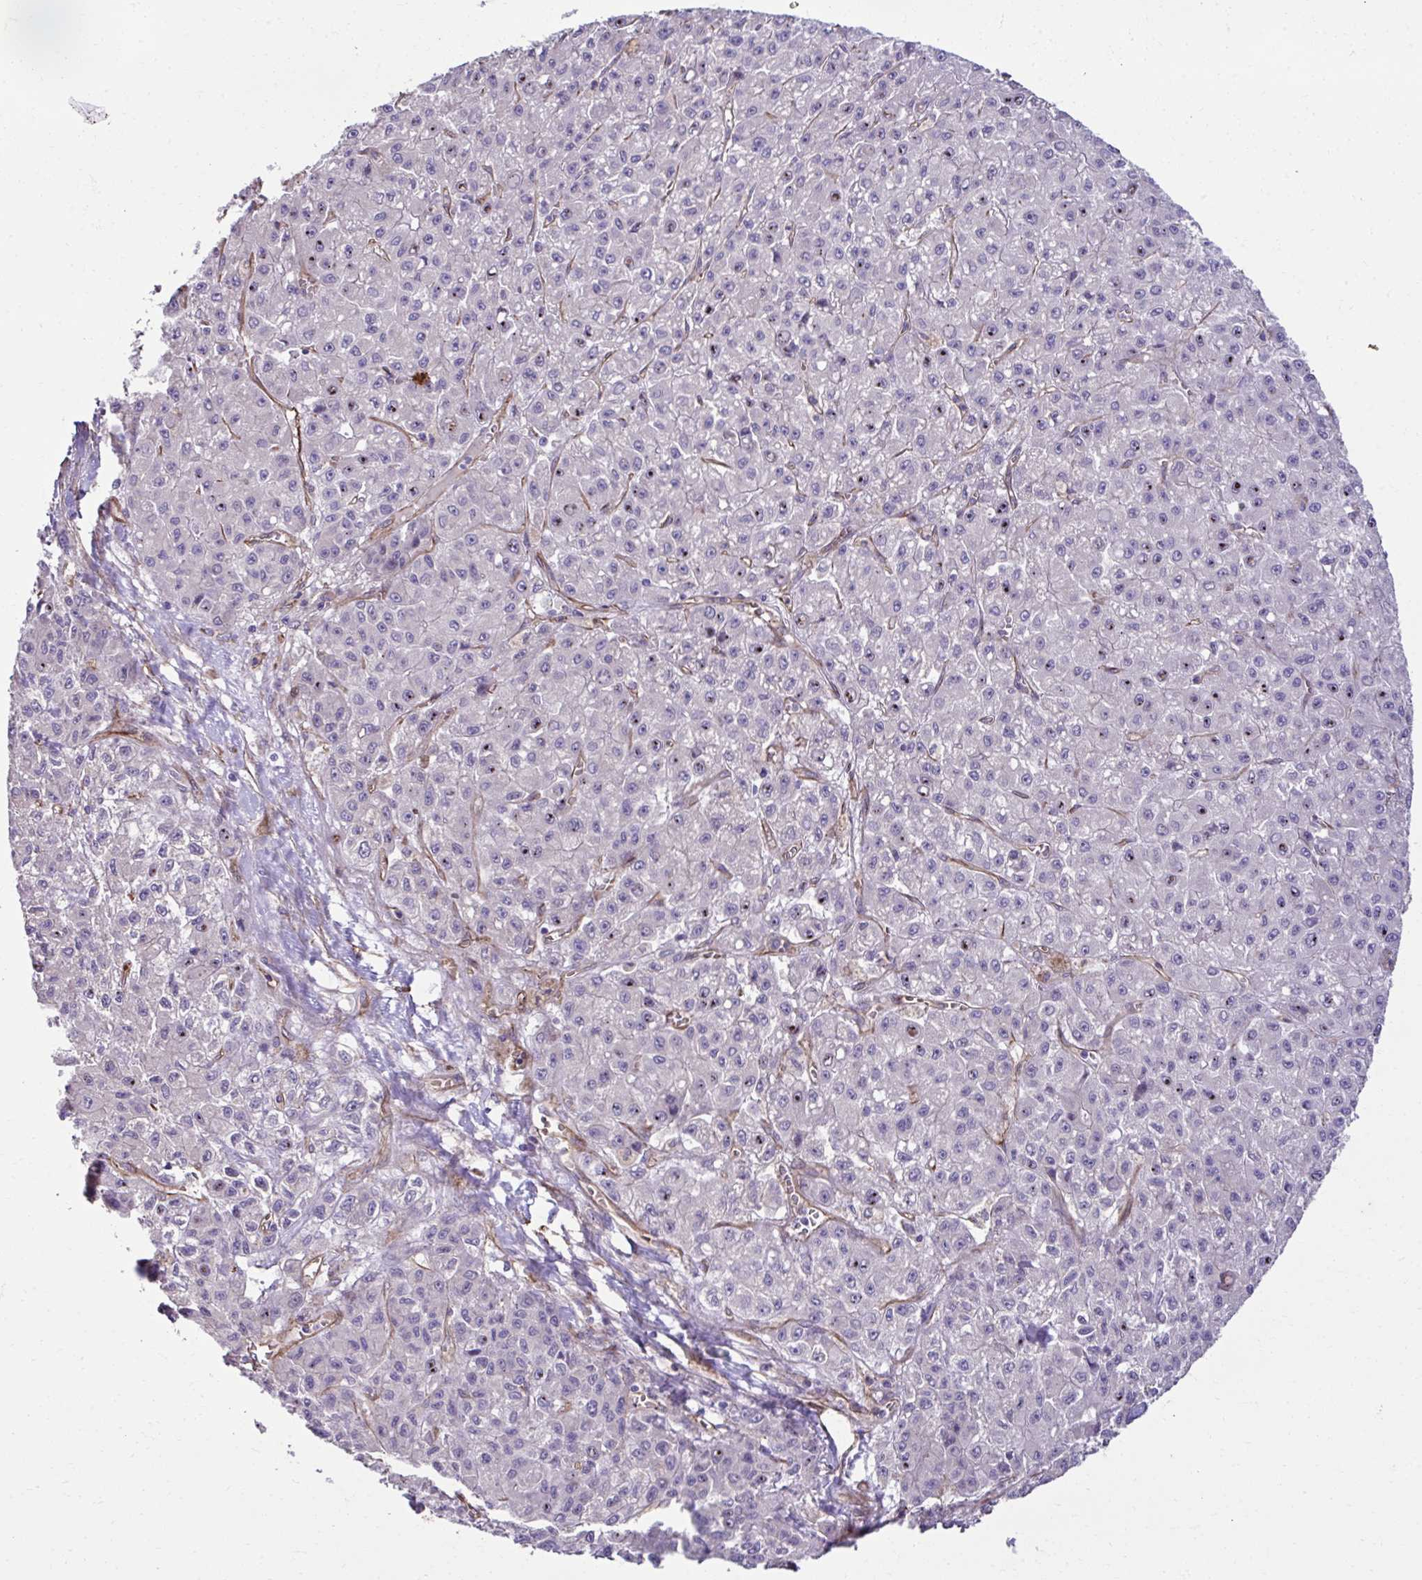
{"staining": {"intensity": "moderate", "quantity": "<25%", "location": "nuclear"}, "tissue": "liver cancer", "cell_type": "Tumor cells", "image_type": "cancer", "snomed": [{"axis": "morphology", "description": "Carcinoma, Hepatocellular, NOS"}, {"axis": "topography", "description": "Liver"}], "caption": "A histopathology image of human liver cancer stained for a protein demonstrates moderate nuclear brown staining in tumor cells. (DAB IHC, brown staining for protein, blue staining for nuclei).", "gene": "TRIM52", "patient": {"sex": "male", "age": 70}}